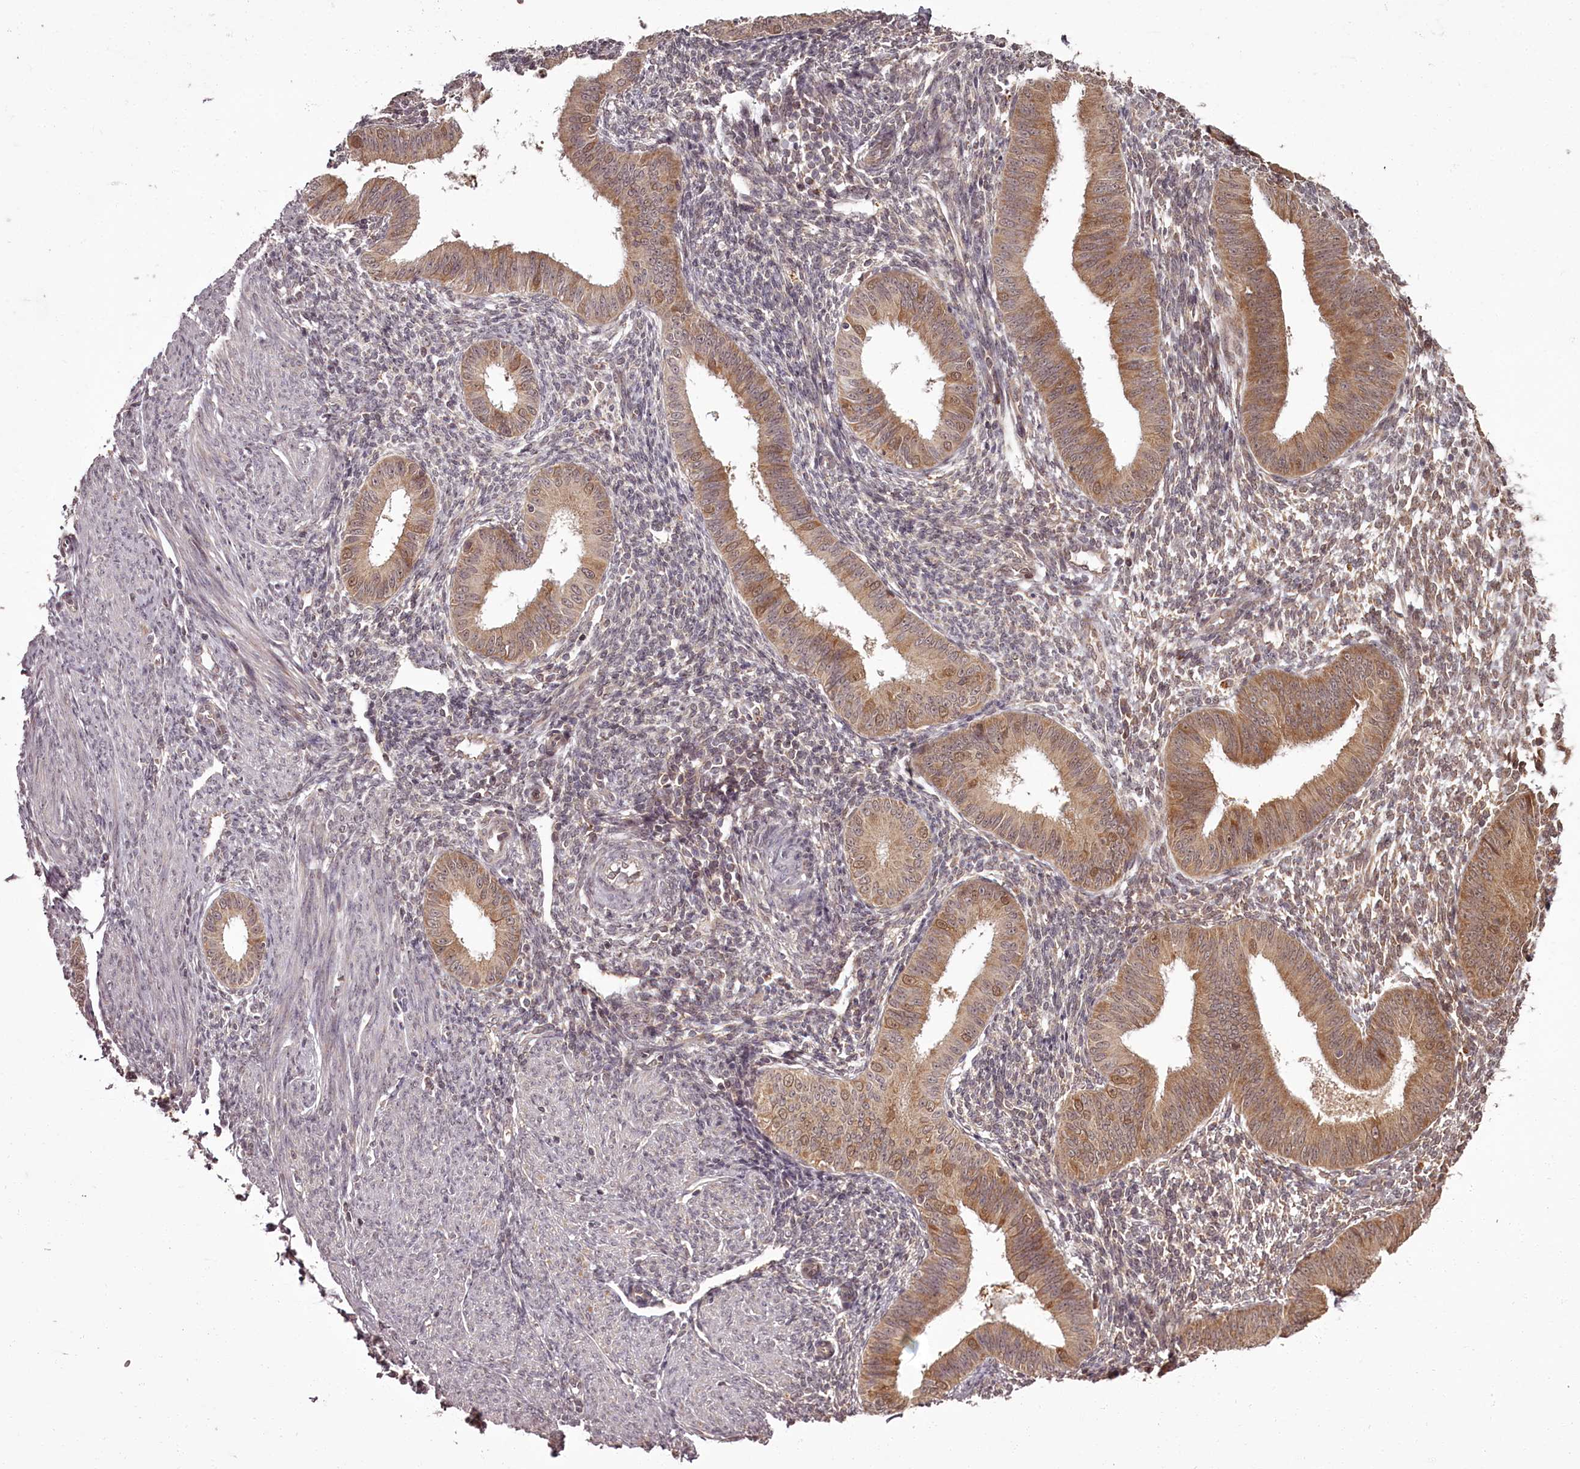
{"staining": {"intensity": "moderate", "quantity": "<25%", "location": "cytoplasmic/membranous"}, "tissue": "endometrium", "cell_type": "Cells in endometrial stroma", "image_type": "normal", "snomed": [{"axis": "morphology", "description": "Normal tissue, NOS"}, {"axis": "topography", "description": "Uterus"}, {"axis": "topography", "description": "Endometrium"}], "caption": "Cells in endometrial stroma reveal low levels of moderate cytoplasmic/membranous staining in about <25% of cells in benign human endometrium.", "gene": "PCBP2", "patient": {"sex": "female", "age": 48}}